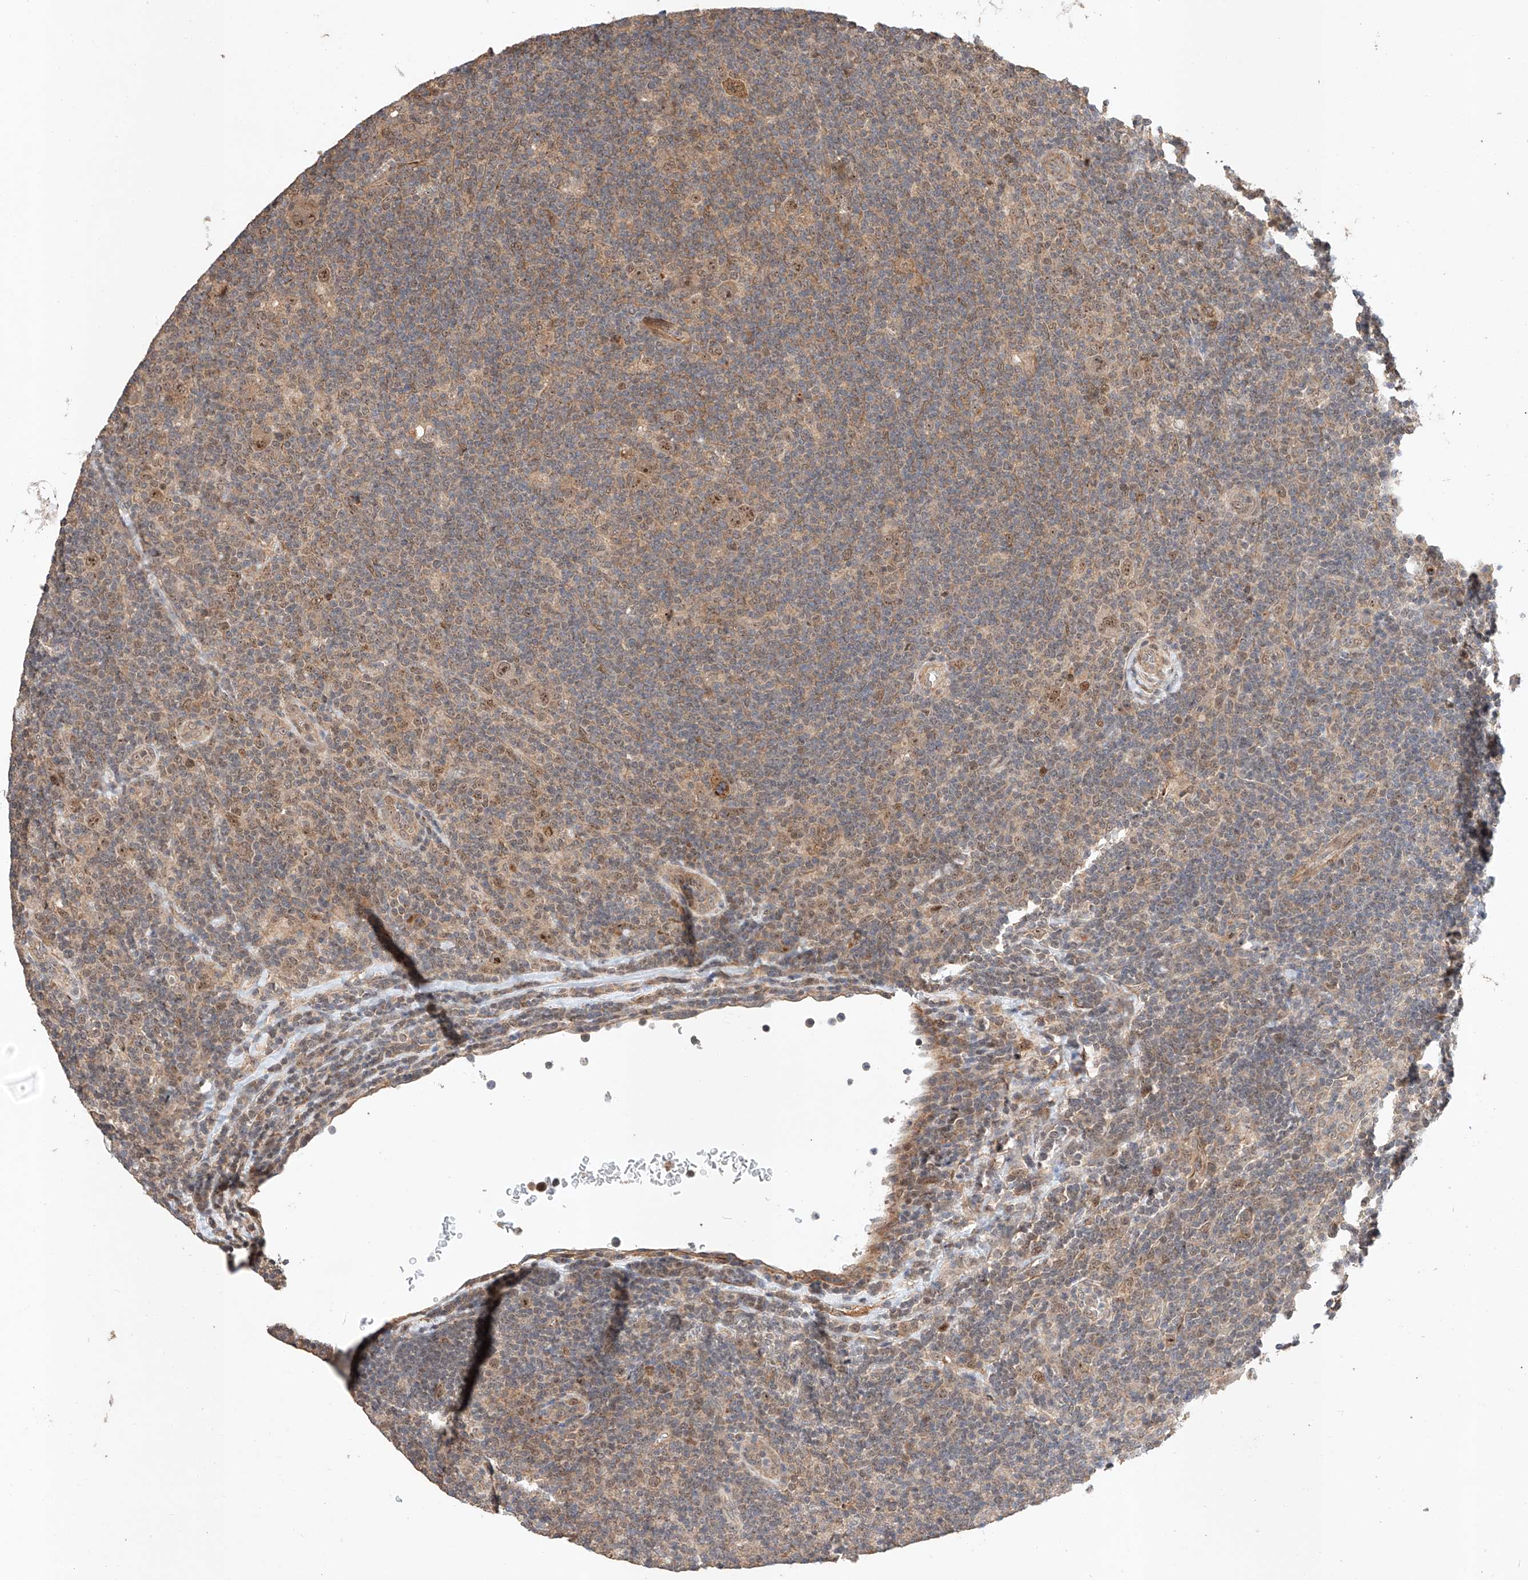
{"staining": {"intensity": "moderate", "quantity": ">75%", "location": "nuclear"}, "tissue": "lymphoma", "cell_type": "Tumor cells", "image_type": "cancer", "snomed": [{"axis": "morphology", "description": "Hodgkin's disease, NOS"}, {"axis": "topography", "description": "Lymph node"}], "caption": "DAB (3,3'-diaminobenzidine) immunohistochemical staining of human lymphoma demonstrates moderate nuclear protein positivity in about >75% of tumor cells. Nuclei are stained in blue.", "gene": "RAB23", "patient": {"sex": "female", "age": 57}}